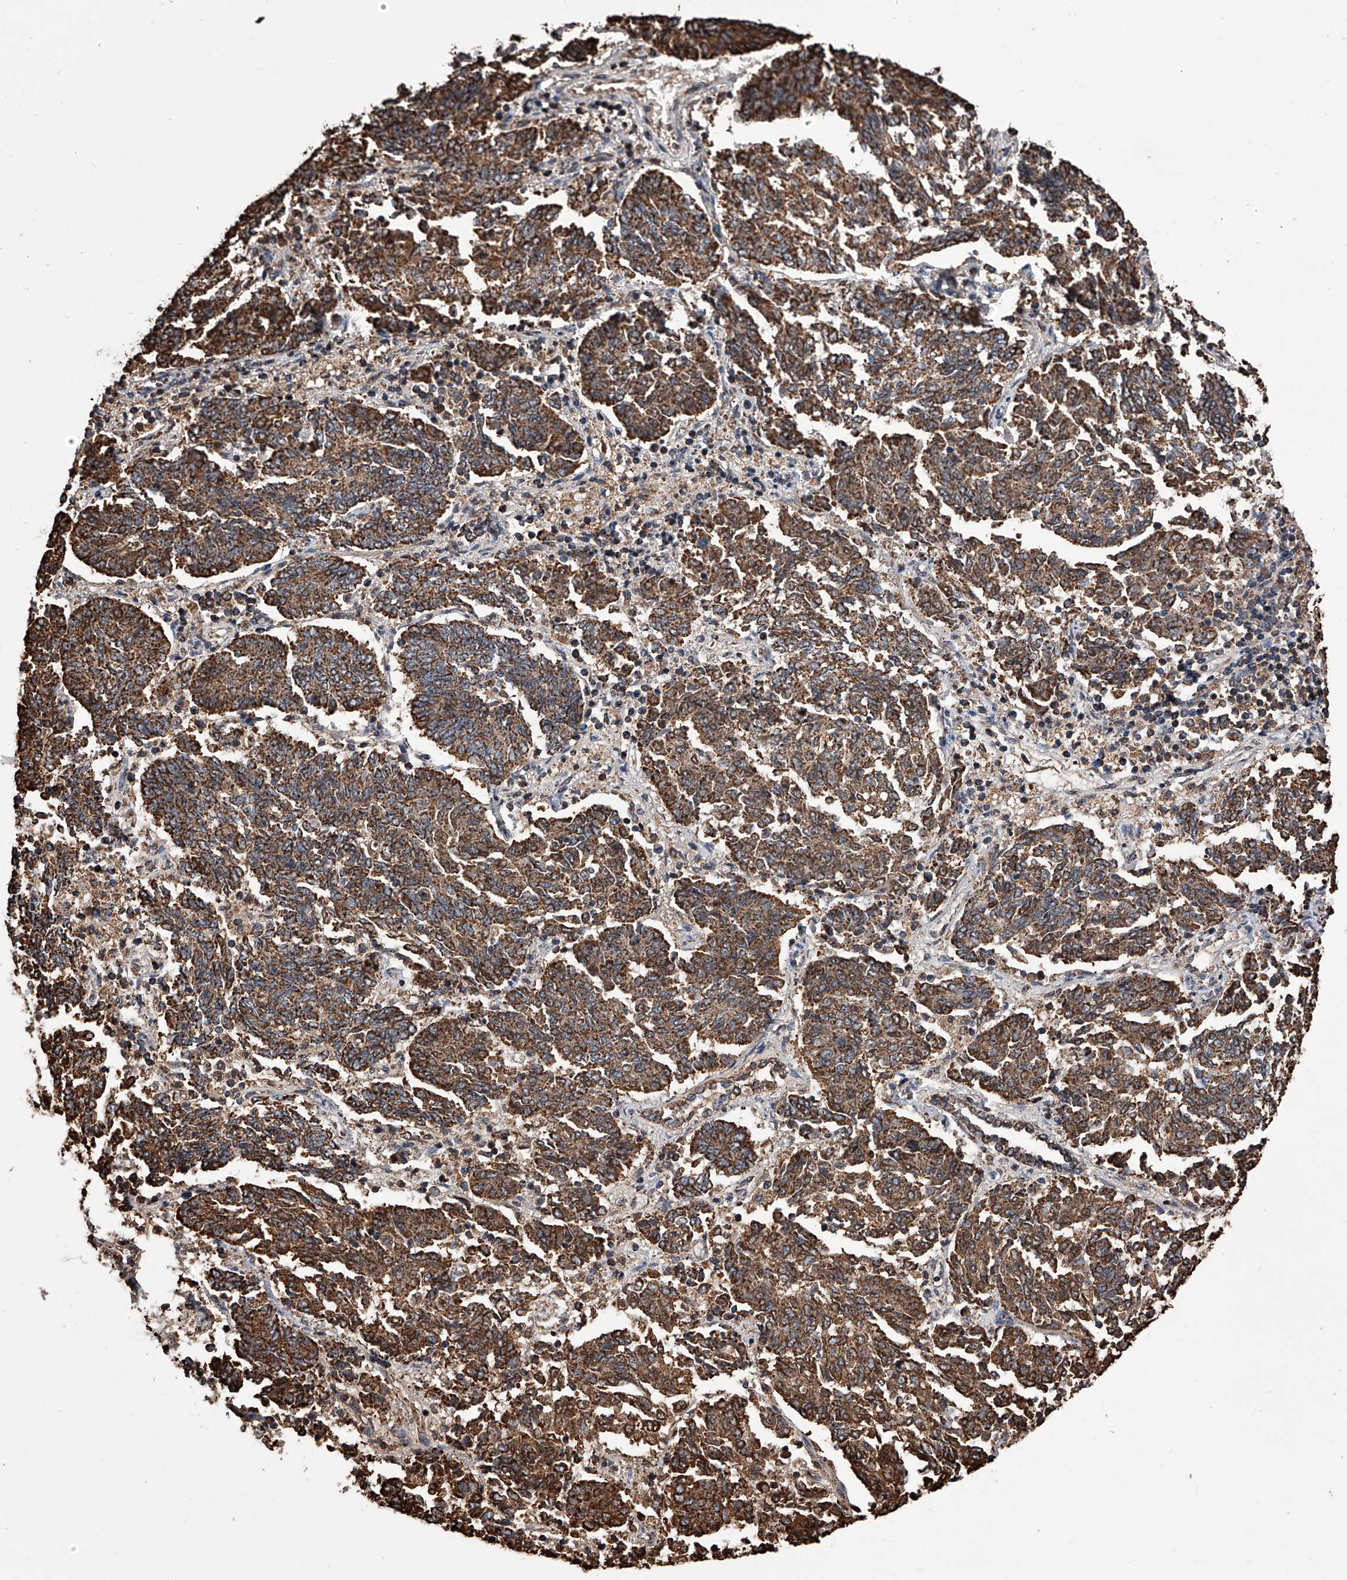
{"staining": {"intensity": "moderate", "quantity": ">75%", "location": "cytoplasmic/membranous"}, "tissue": "endometrial cancer", "cell_type": "Tumor cells", "image_type": "cancer", "snomed": [{"axis": "morphology", "description": "Adenocarcinoma, NOS"}, {"axis": "topography", "description": "Endometrium"}], "caption": "Endometrial adenocarcinoma stained for a protein demonstrates moderate cytoplasmic/membranous positivity in tumor cells. The staining was performed using DAB (3,3'-diaminobenzidine) to visualize the protein expression in brown, while the nuclei were stained in blue with hematoxylin (Magnification: 20x).", "gene": "SMPDL3A", "patient": {"sex": "female", "age": 80}}